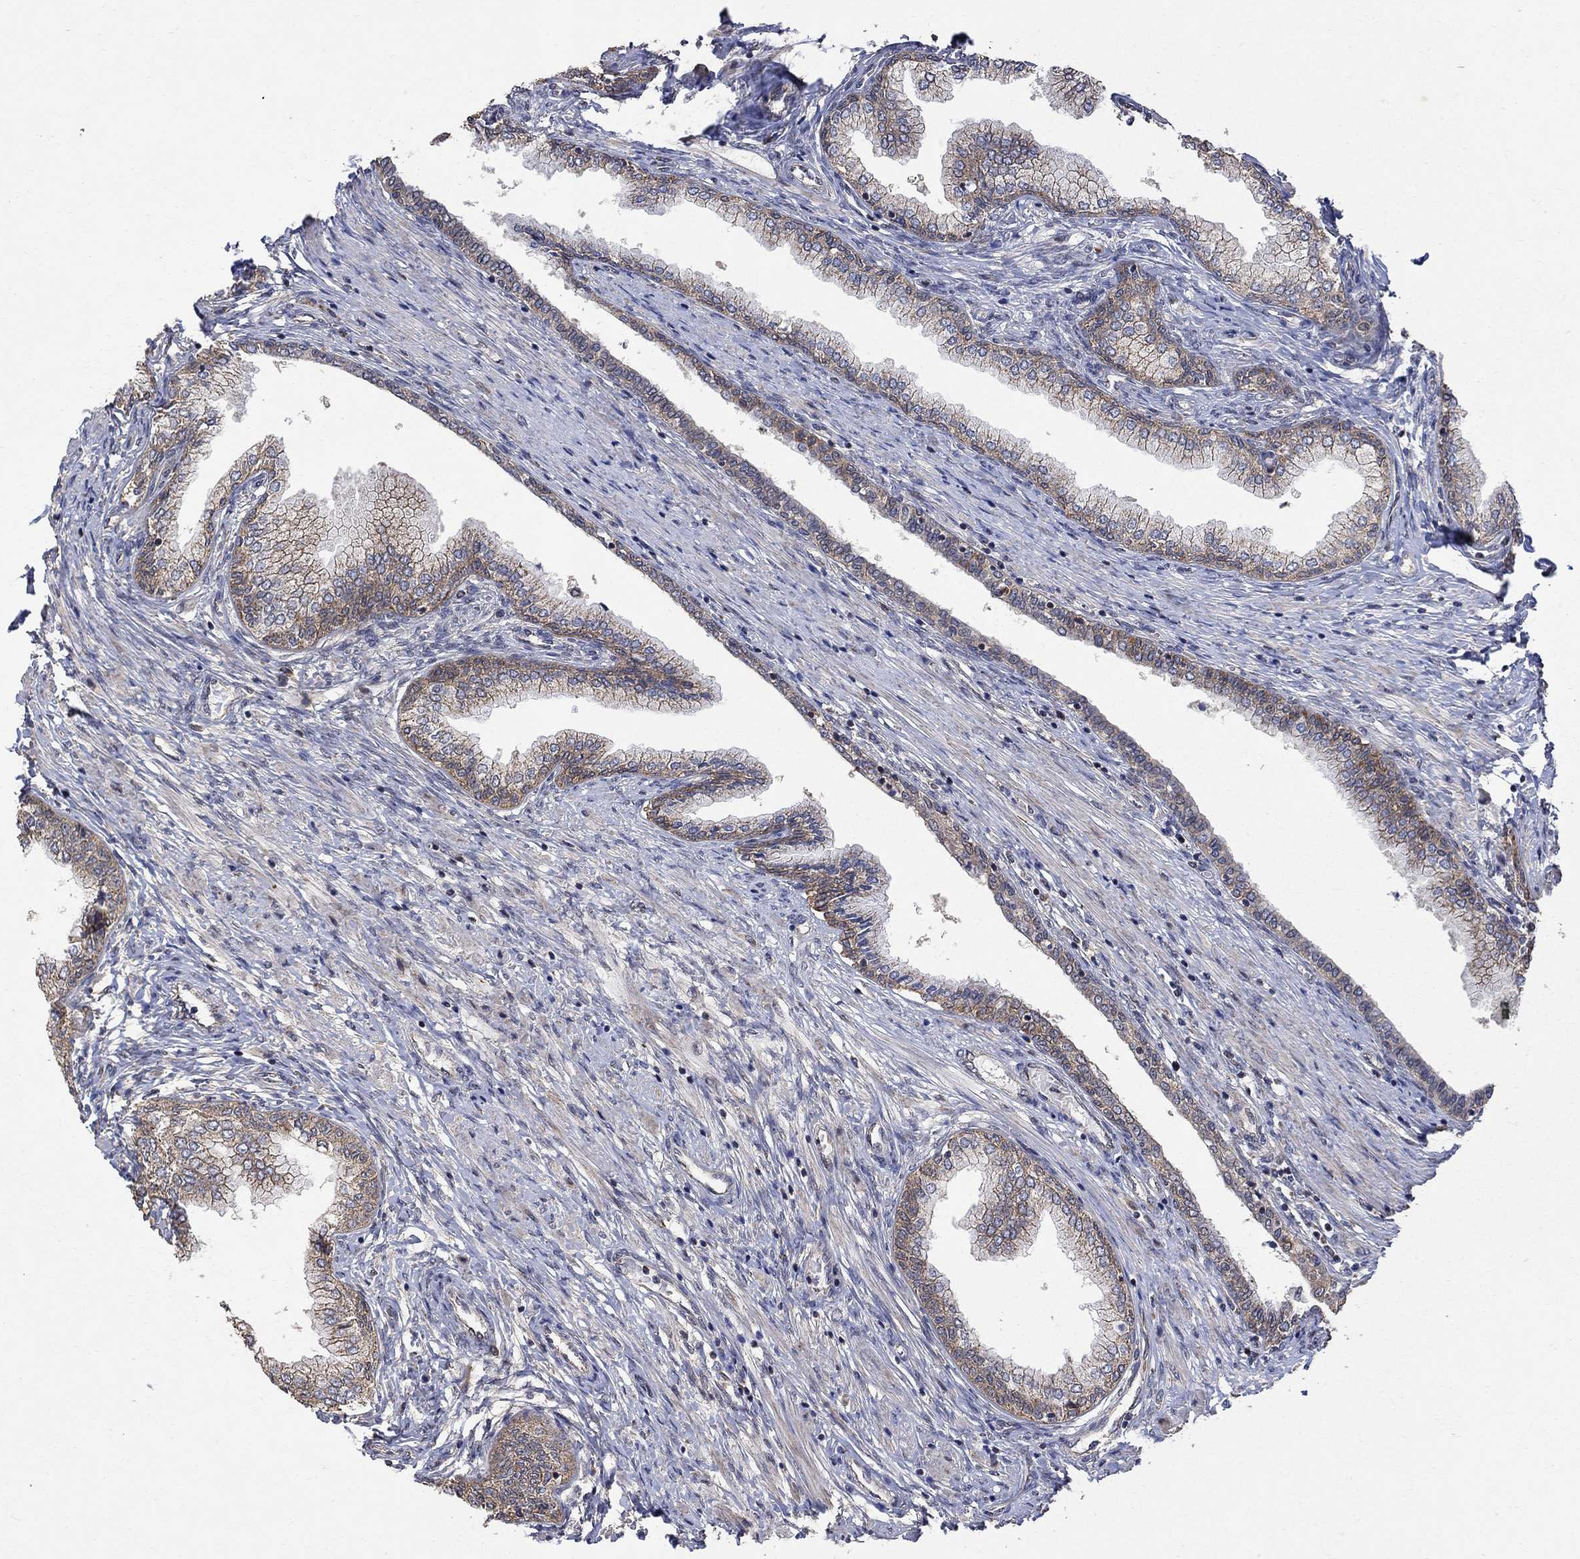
{"staining": {"intensity": "moderate", "quantity": "25%-75%", "location": "cytoplasmic/membranous"}, "tissue": "prostate cancer", "cell_type": "Tumor cells", "image_type": "cancer", "snomed": [{"axis": "morphology", "description": "Adenocarcinoma, Low grade"}, {"axis": "topography", "description": "Prostate and seminal vesicle, NOS"}], "caption": "Human prostate cancer stained for a protein (brown) reveals moderate cytoplasmic/membranous positive positivity in about 25%-75% of tumor cells.", "gene": "ANKRA2", "patient": {"sex": "male", "age": 61}}